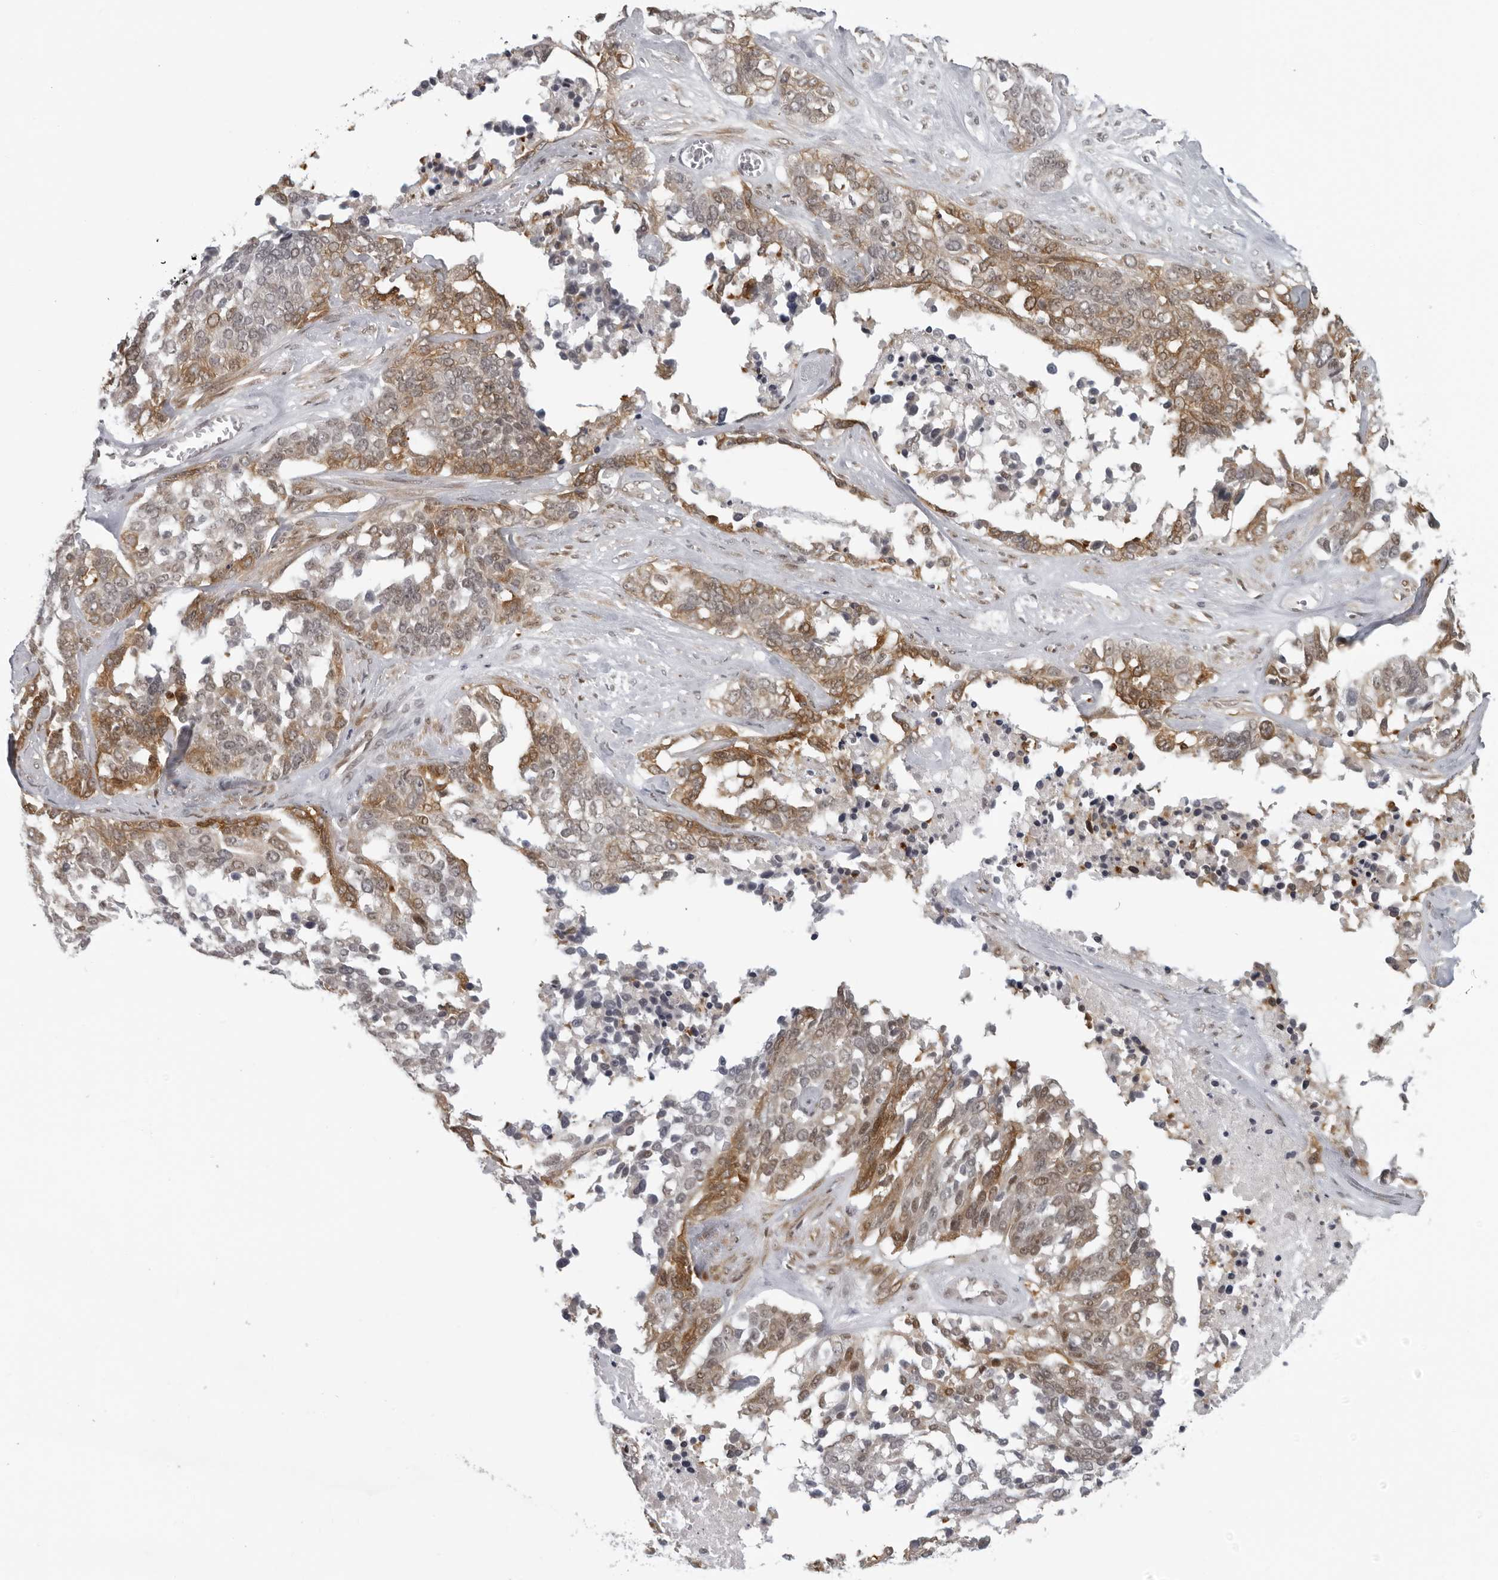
{"staining": {"intensity": "moderate", "quantity": "25%-75%", "location": "cytoplasmic/membranous"}, "tissue": "ovarian cancer", "cell_type": "Tumor cells", "image_type": "cancer", "snomed": [{"axis": "morphology", "description": "Cystadenocarcinoma, serous, NOS"}, {"axis": "topography", "description": "Ovary"}], "caption": "The immunohistochemical stain shows moderate cytoplasmic/membranous expression in tumor cells of ovarian serous cystadenocarcinoma tissue. Nuclei are stained in blue.", "gene": "MAF", "patient": {"sex": "female", "age": 44}}